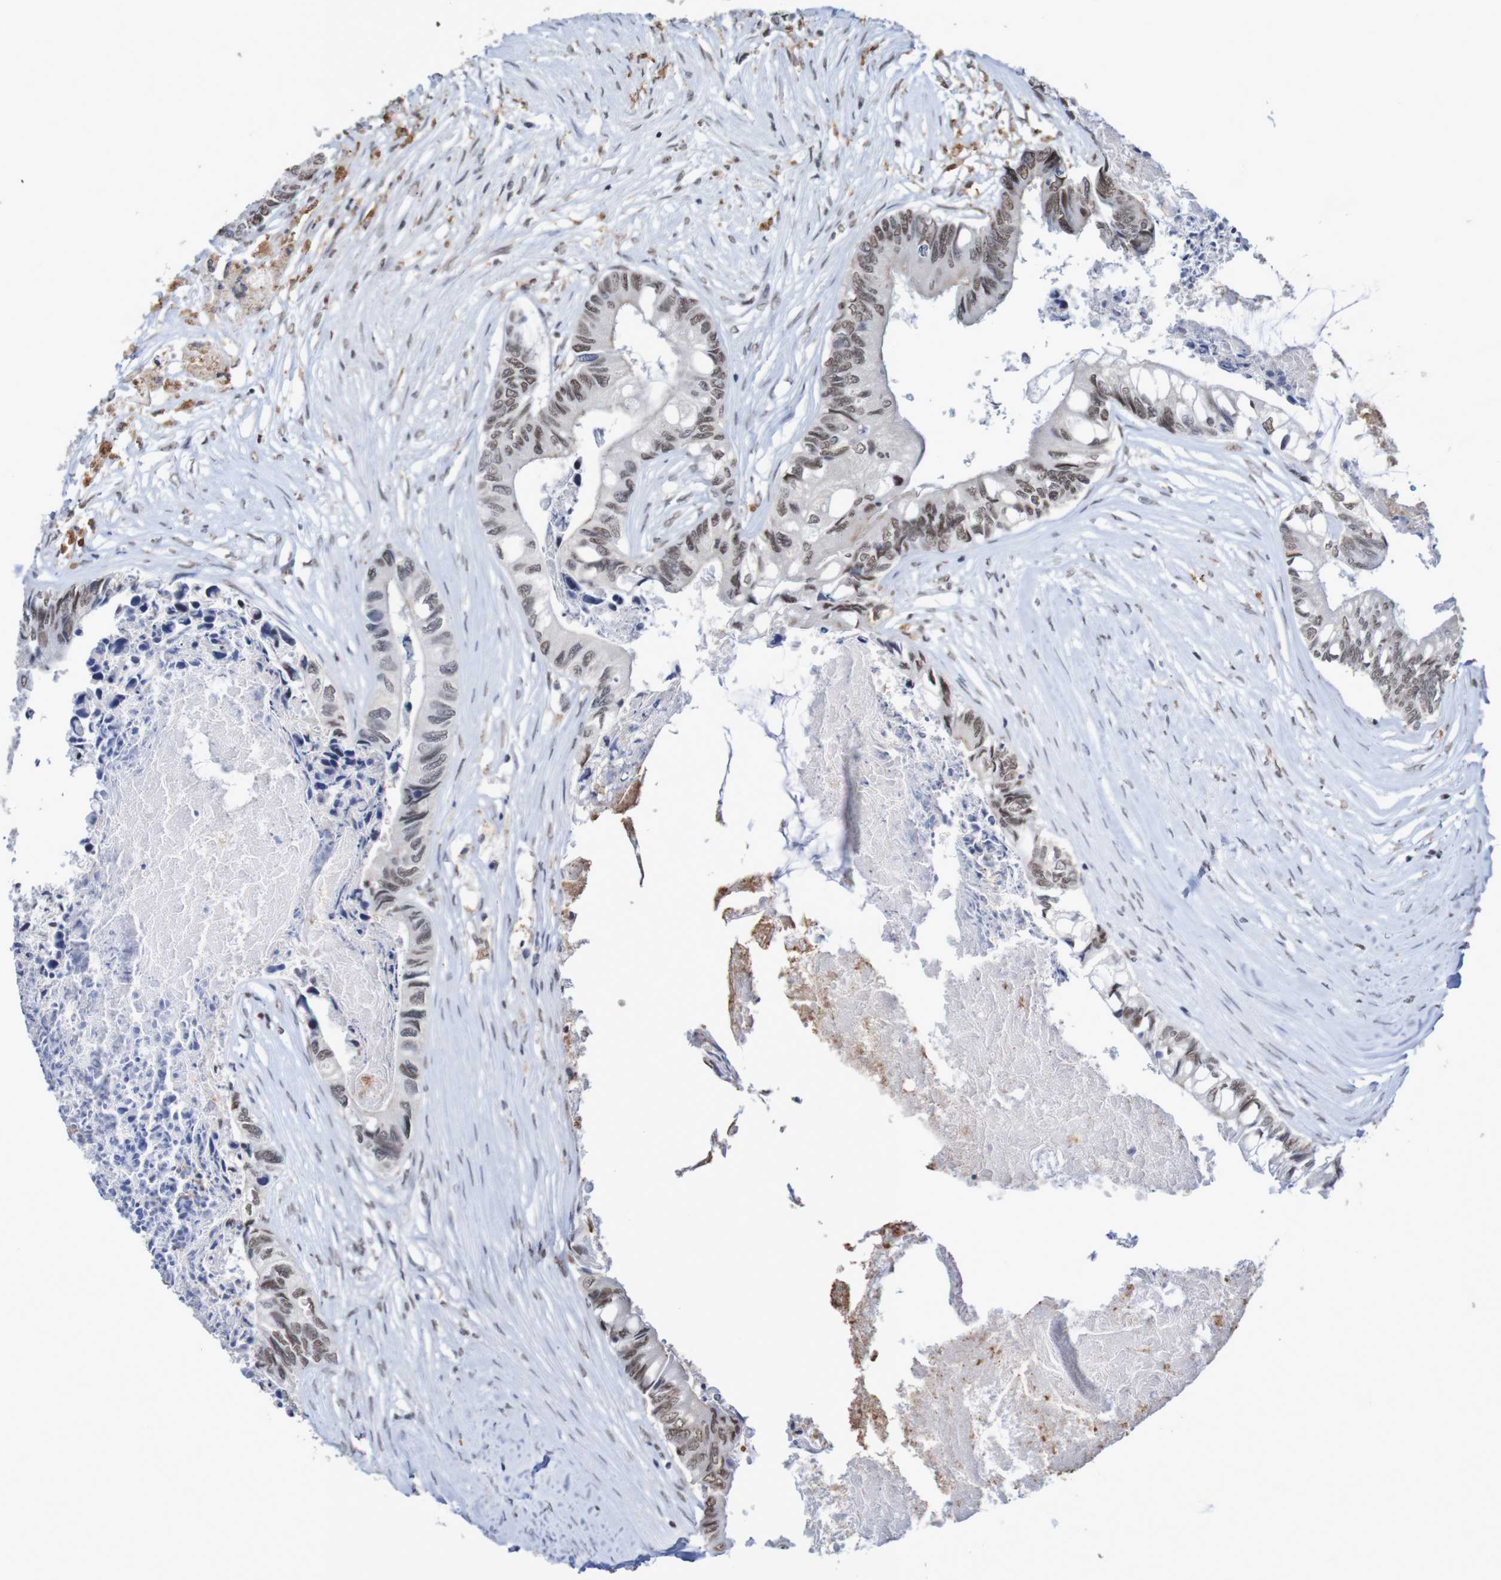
{"staining": {"intensity": "moderate", "quantity": ">75%", "location": "nuclear"}, "tissue": "colorectal cancer", "cell_type": "Tumor cells", "image_type": "cancer", "snomed": [{"axis": "morphology", "description": "Adenocarcinoma, NOS"}, {"axis": "topography", "description": "Rectum"}], "caption": "The histopathology image exhibits staining of colorectal cancer (adenocarcinoma), revealing moderate nuclear protein positivity (brown color) within tumor cells.", "gene": "MRTFB", "patient": {"sex": "male", "age": 63}}